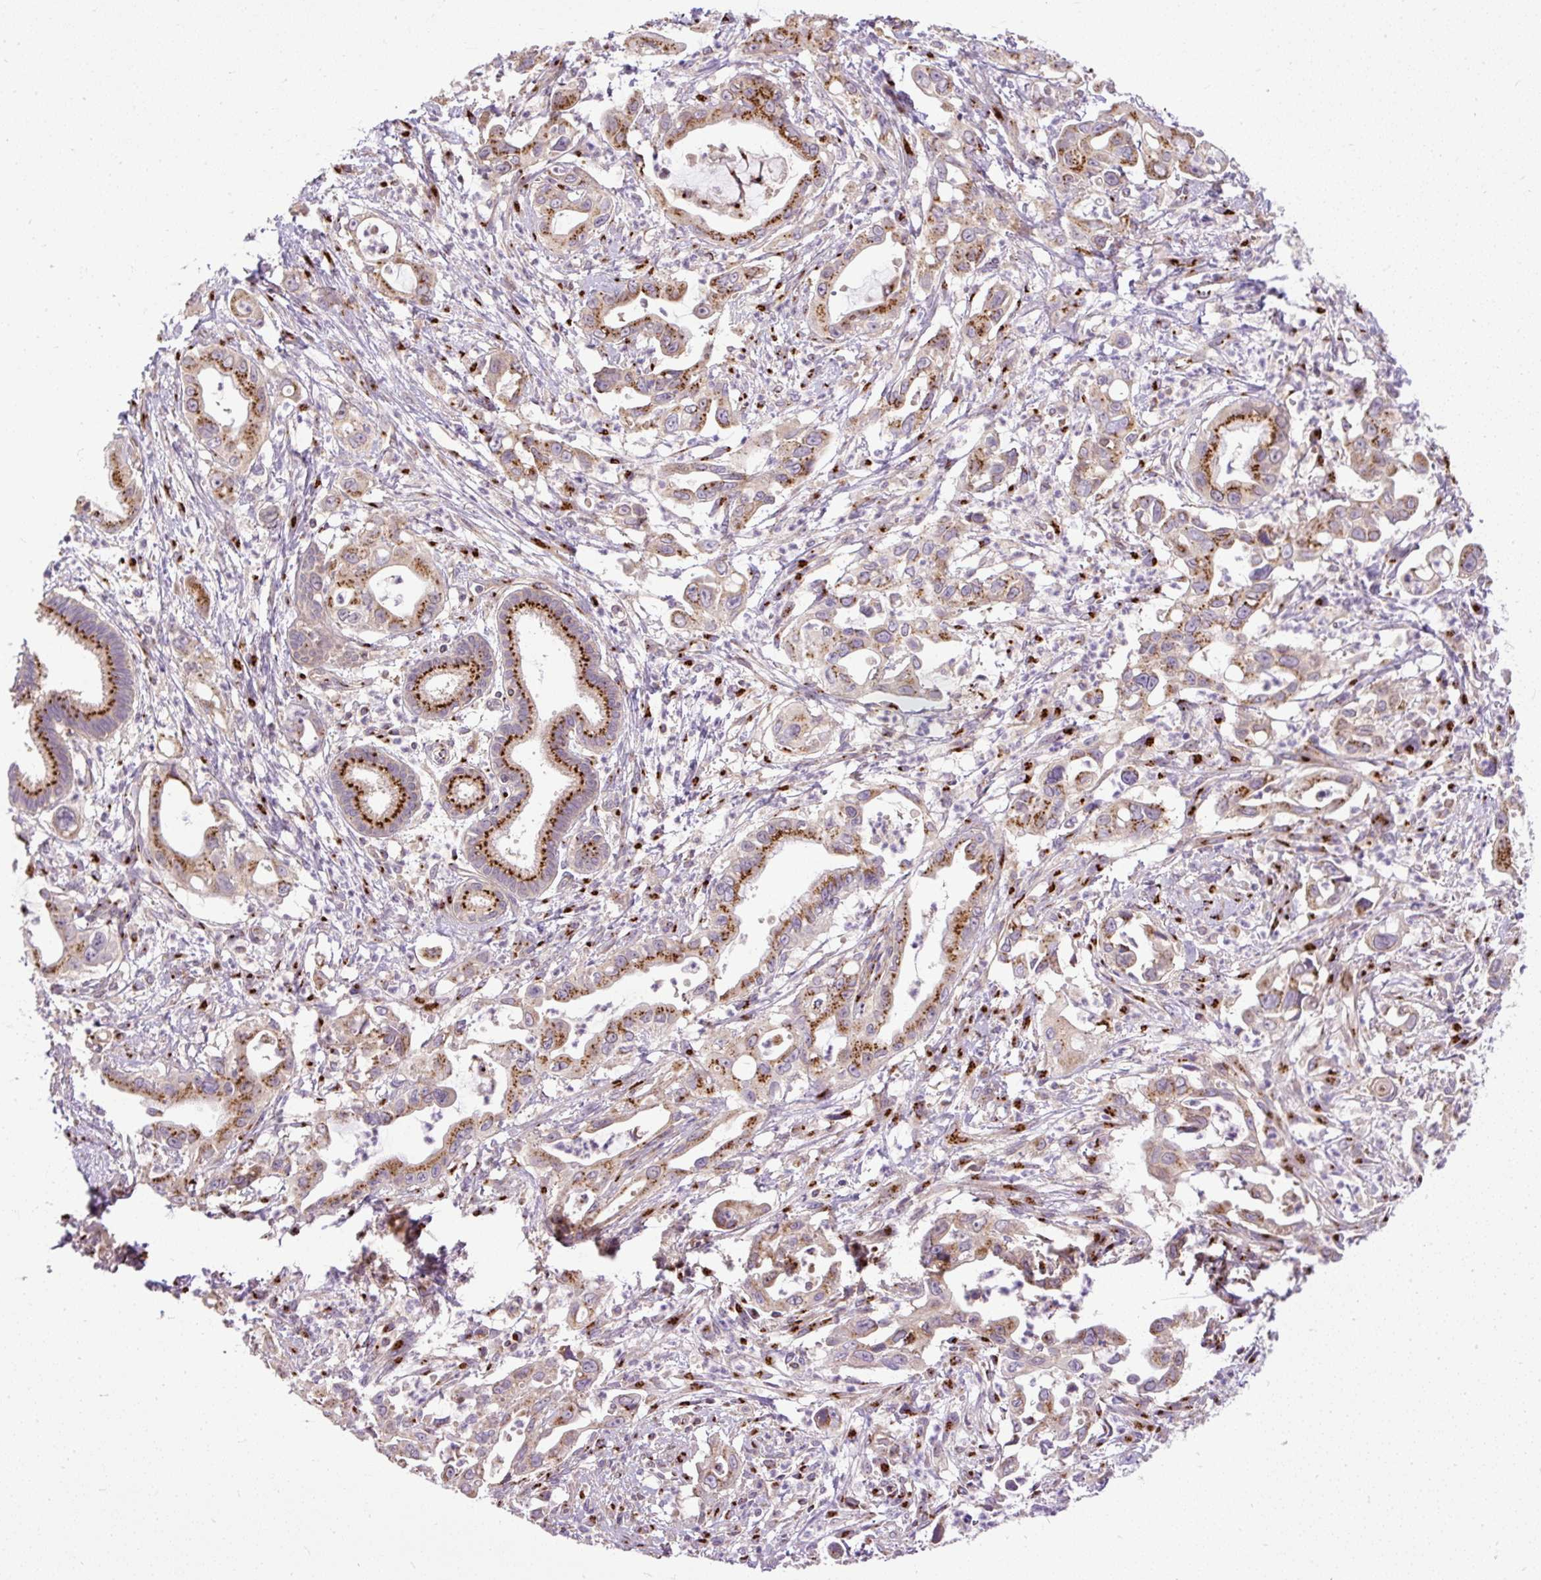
{"staining": {"intensity": "strong", "quantity": ">75%", "location": "cytoplasmic/membranous"}, "tissue": "pancreatic cancer", "cell_type": "Tumor cells", "image_type": "cancer", "snomed": [{"axis": "morphology", "description": "Adenocarcinoma, NOS"}, {"axis": "topography", "description": "Pancreas"}], "caption": "Strong cytoplasmic/membranous protein staining is seen in about >75% of tumor cells in pancreatic adenocarcinoma. (DAB (3,3'-diaminobenzidine) IHC with brightfield microscopy, high magnification).", "gene": "MSMP", "patient": {"sex": "male", "age": 61}}